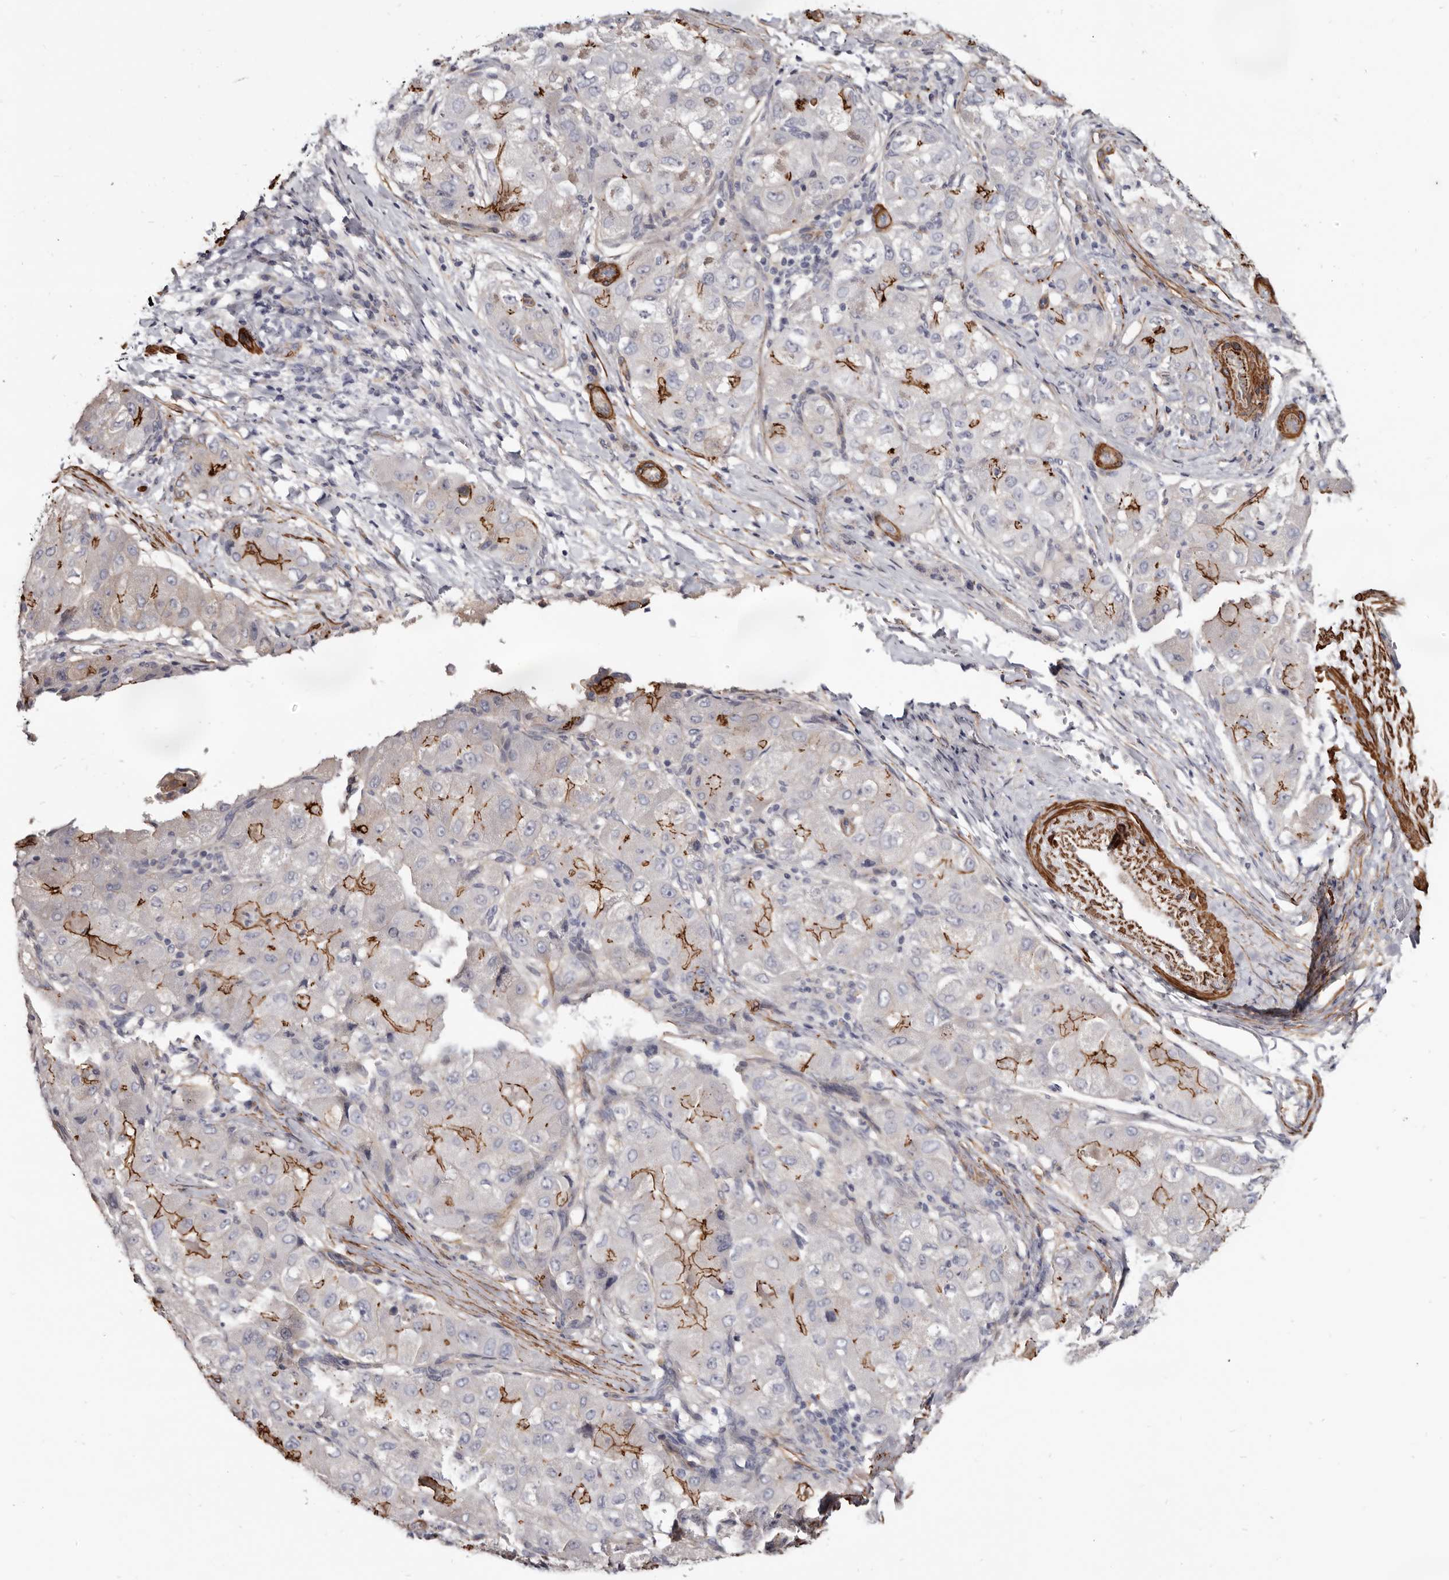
{"staining": {"intensity": "moderate", "quantity": "25%-75%", "location": "cytoplasmic/membranous"}, "tissue": "liver cancer", "cell_type": "Tumor cells", "image_type": "cancer", "snomed": [{"axis": "morphology", "description": "Carcinoma, Hepatocellular, NOS"}, {"axis": "topography", "description": "Liver"}], "caption": "A micrograph of human liver hepatocellular carcinoma stained for a protein exhibits moderate cytoplasmic/membranous brown staining in tumor cells.", "gene": "CGN", "patient": {"sex": "male", "age": 80}}